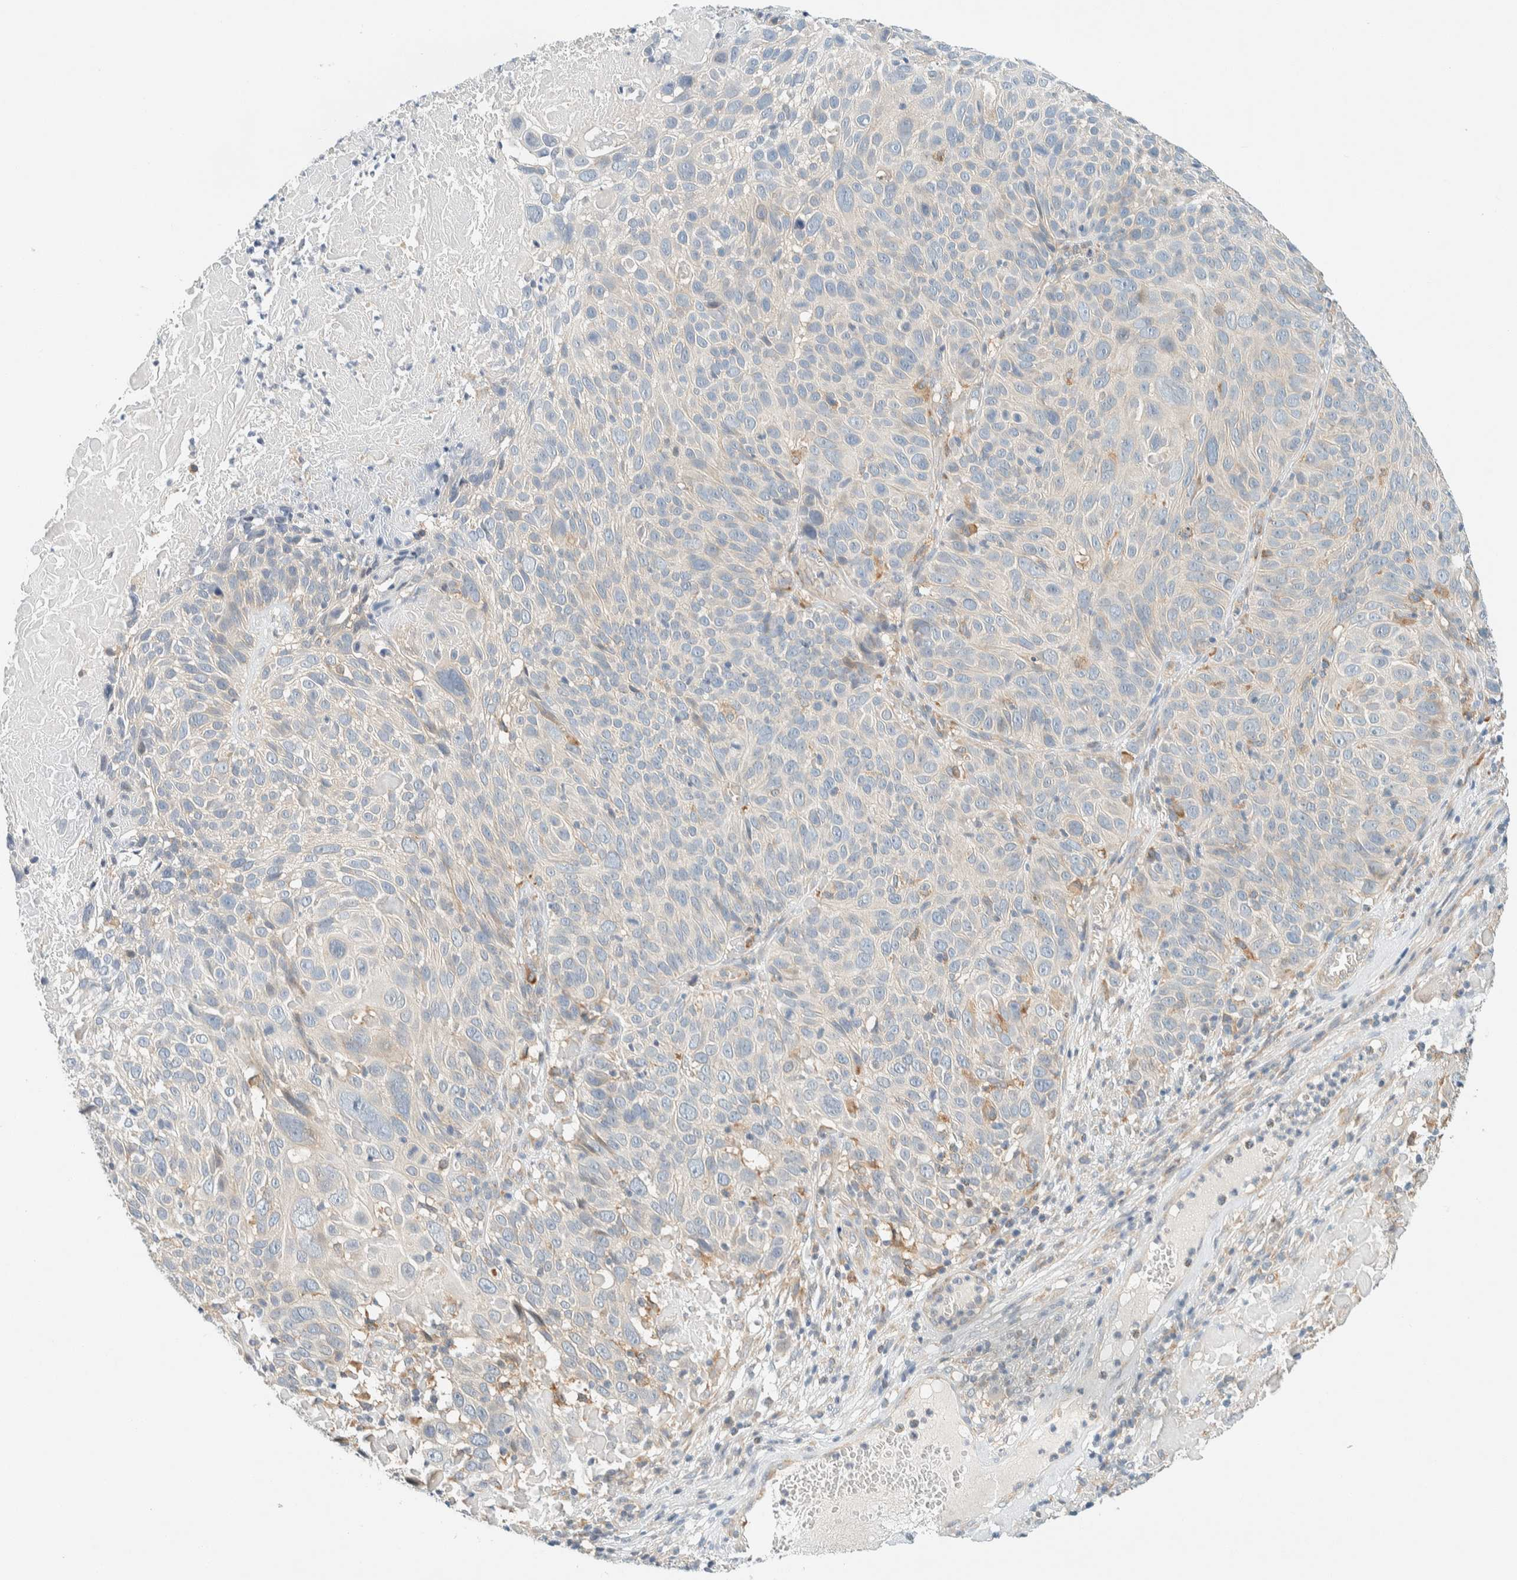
{"staining": {"intensity": "negative", "quantity": "none", "location": "none"}, "tissue": "cervical cancer", "cell_type": "Tumor cells", "image_type": "cancer", "snomed": [{"axis": "morphology", "description": "Squamous cell carcinoma, NOS"}, {"axis": "topography", "description": "Cervix"}], "caption": "Protein analysis of cervical cancer (squamous cell carcinoma) exhibits no significant expression in tumor cells. Brightfield microscopy of IHC stained with DAB (3,3'-diaminobenzidine) (brown) and hematoxylin (blue), captured at high magnification.", "gene": "SUMF2", "patient": {"sex": "female", "age": 74}}